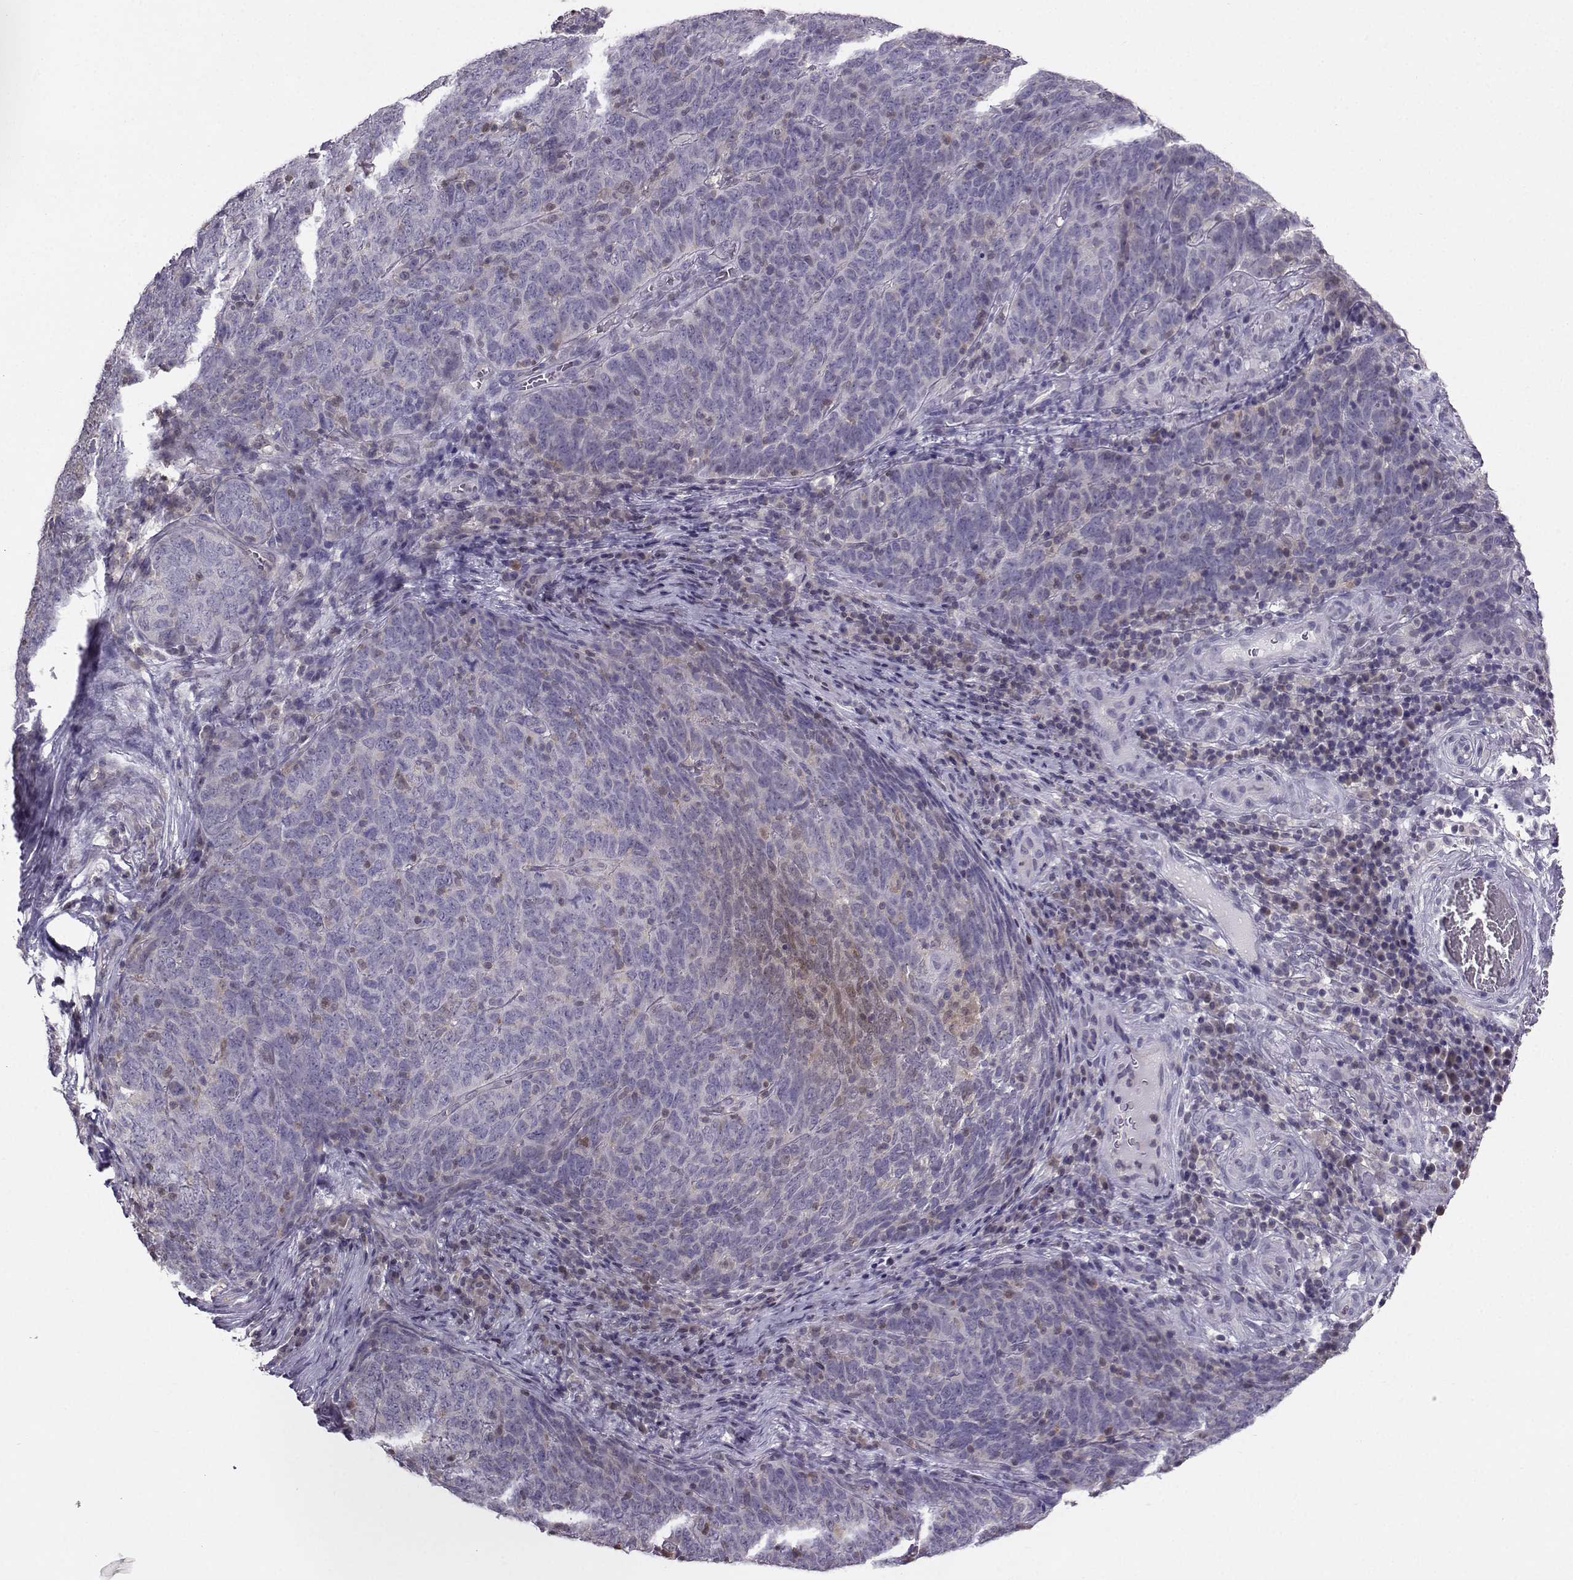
{"staining": {"intensity": "negative", "quantity": "none", "location": "none"}, "tissue": "skin cancer", "cell_type": "Tumor cells", "image_type": "cancer", "snomed": [{"axis": "morphology", "description": "Squamous cell carcinoma, NOS"}, {"axis": "topography", "description": "Skin"}, {"axis": "topography", "description": "Anal"}], "caption": "An immunohistochemistry (IHC) micrograph of skin cancer is shown. There is no staining in tumor cells of skin cancer.", "gene": "PGK1", "patient": {"sex": "female", "age": 51}}